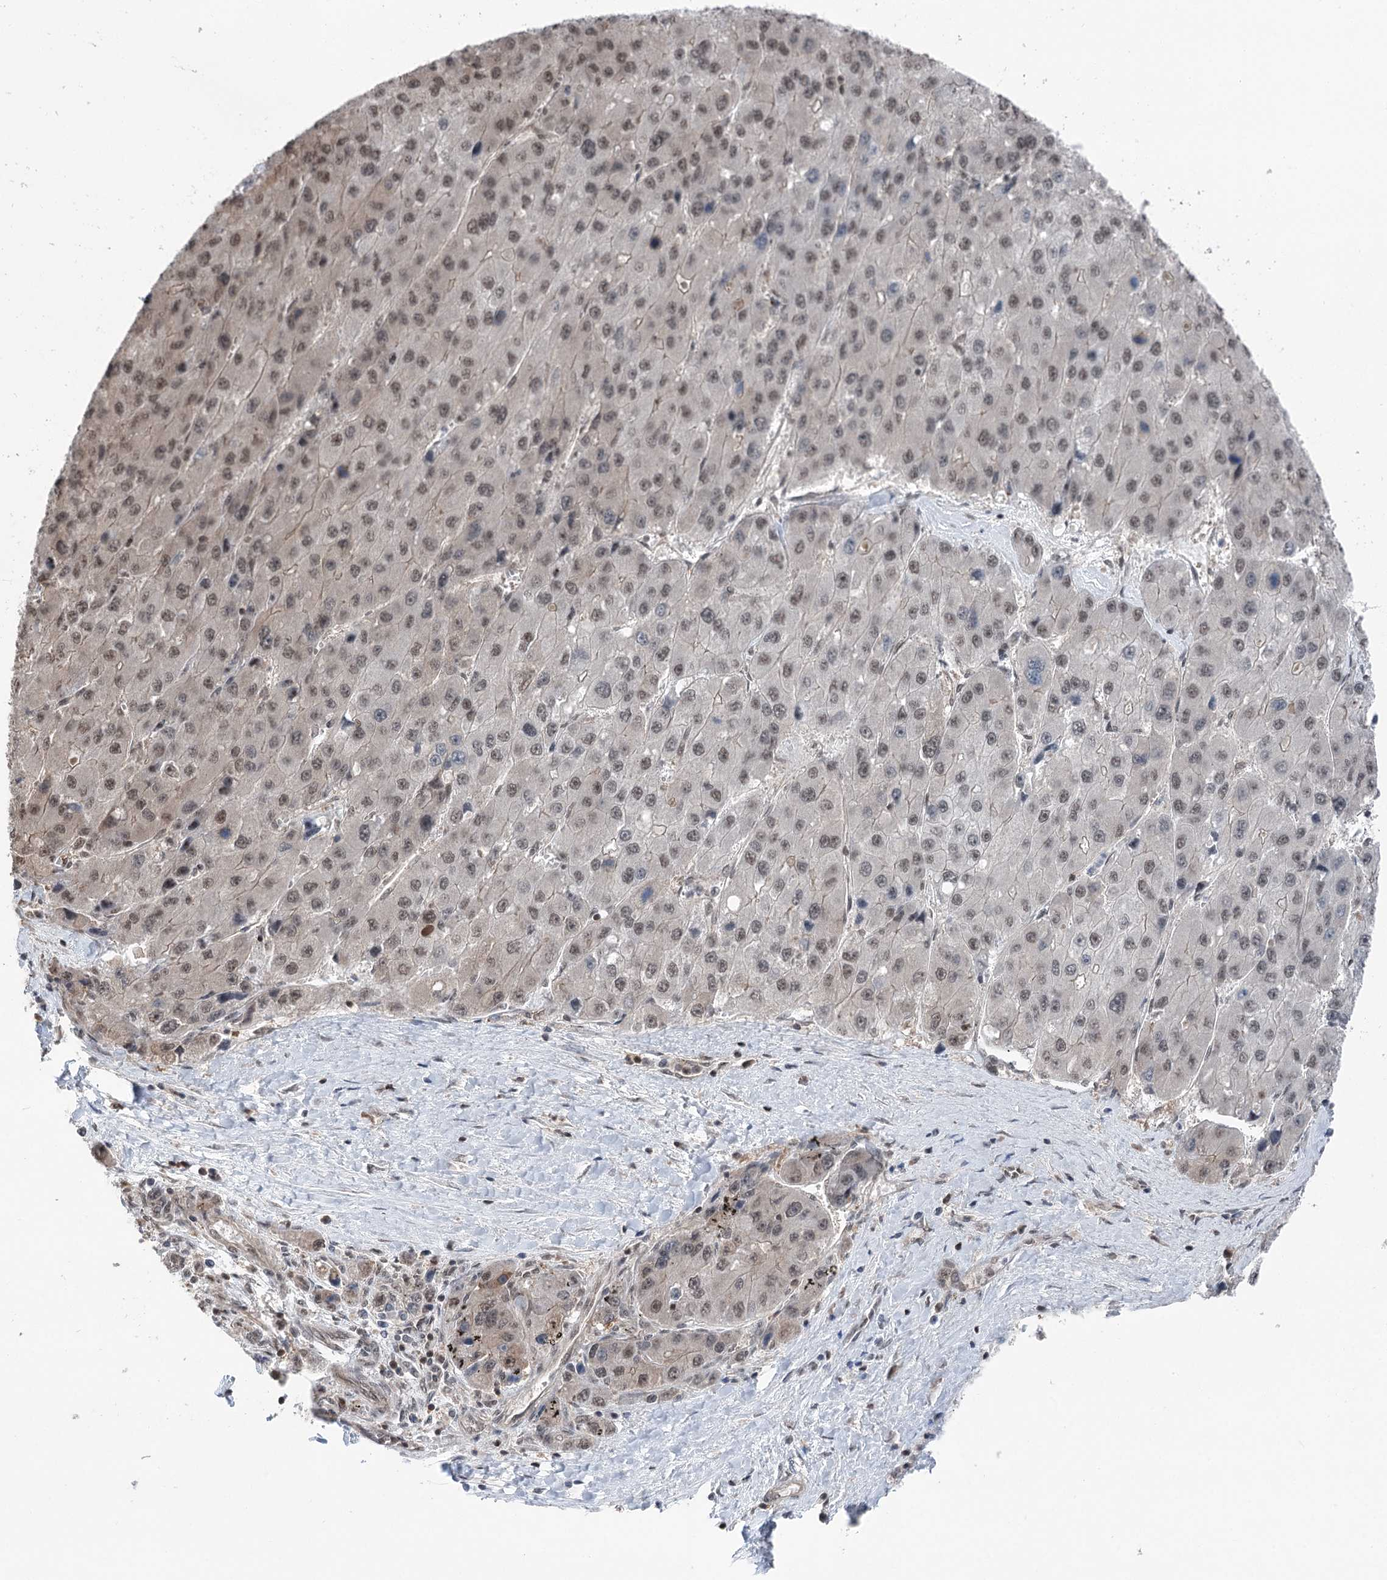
{"staining": {"intensity": "moderate", "quantity": ">75%", "location": "nuclear"}, "tissue": "liver cancer", "cell_type": "Tumor cells", "image_type": "cancer", "snomed": [{"axis": "morphology", "description": "Carcinoma, Hepatocellular, NOS"}, {"axis": "topography", "description": "Liver"}], "caption": "Hepatocellular carcinoma (liver) stained for a protein (brown) displays moderate nuclear positive expression in approximately >75% of tumor cells.", "gene": "CCSER2", "patient": {"sex": "female", "age": 73}}